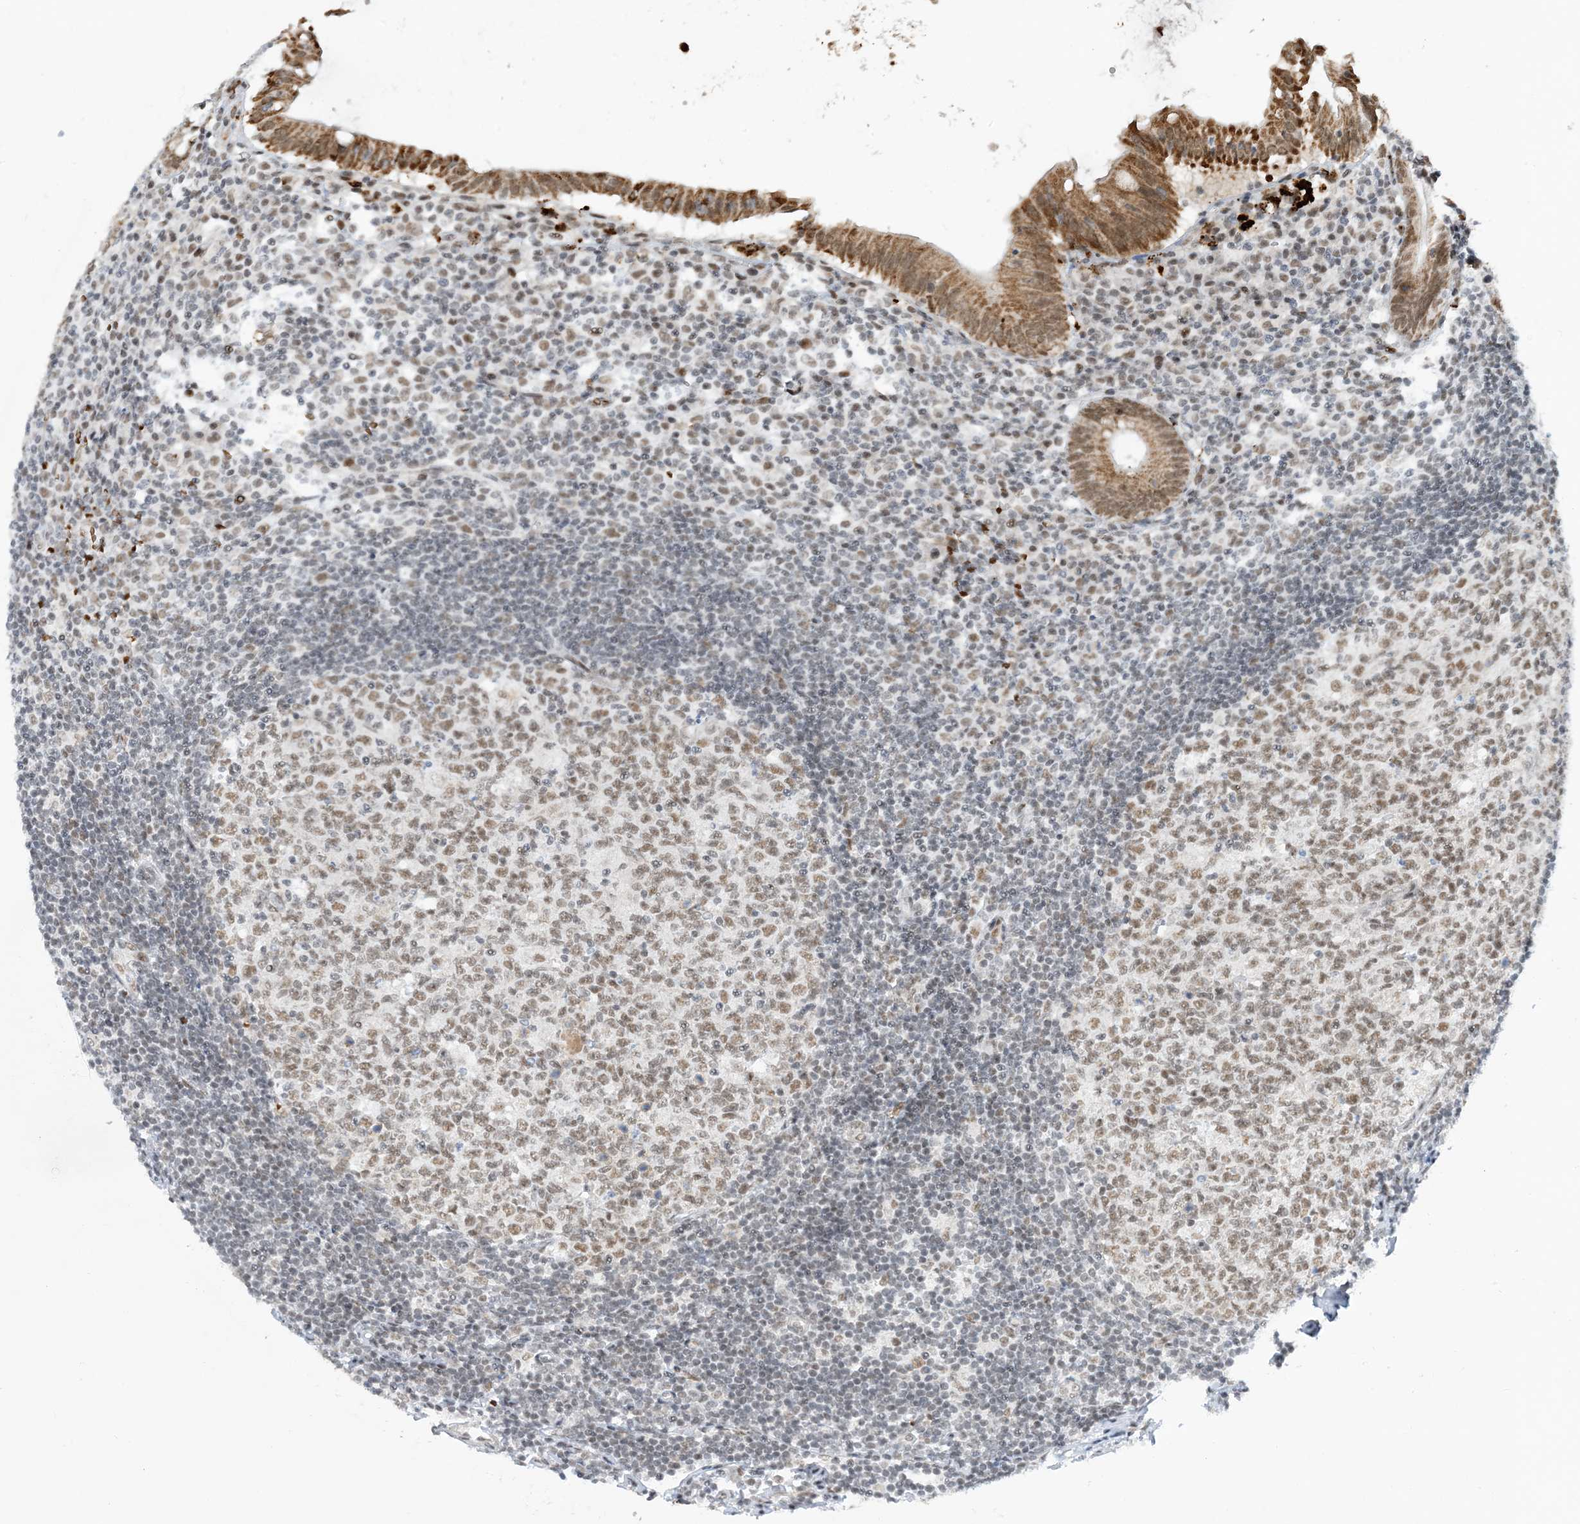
{"staining": {"intensity": "moderate", "quantity": ">75%", "location": "cytoplasmic/membranous,nuclear"}, "tissue": "appendix", "cell_type": "Glandular cells", "image_type": "normal", "snomed": [{"axis": "morphology", "description": "Normal tissue, NOS"}, {"axis": "topography", "description": "Appendix"}], "caption": "About >75% of glandular cells in normal human appendix reveal moderate cytoplasmic/membranous,nuclear protein expression as visualized by brown immunohistochemical staining.", "gene": "ECT2L", "patient": {"sex": "female", "age": 54}}